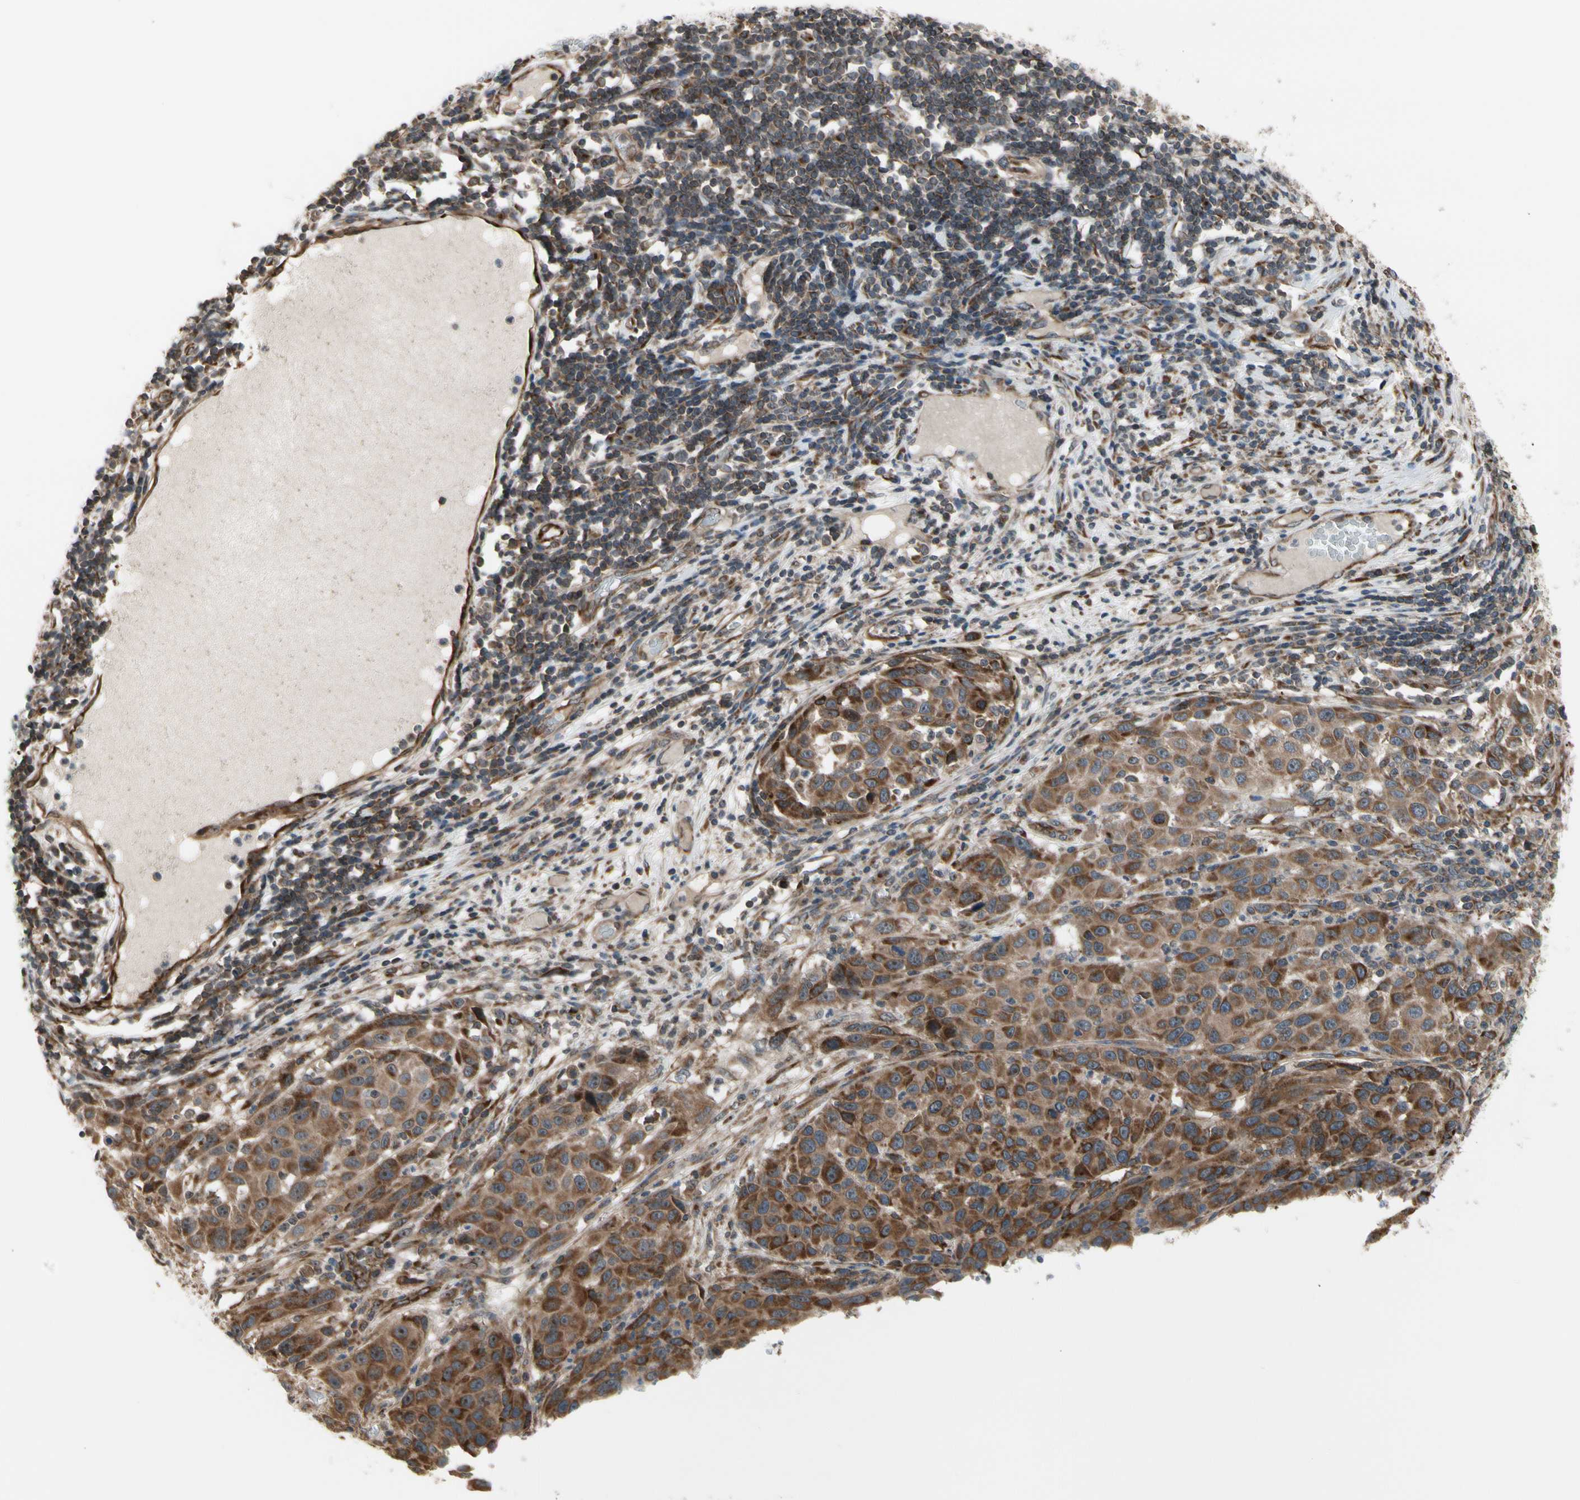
{"staining": {"intensity": "strong", "quantity": ">75%", "location": "cytoplasmic/membranous"}, "tissue": "melanoma", "cell_type": "Tumor cells", "image_type": "cancer", "snomed": [{"axis": "morphology", "description": "Malignant melanoma, Metastatic site"}, {"axis": "topography", "description": "Lymph node"}], "caption": "Protein expression analysis of malignant melanoma (metastatic site) exhibits strong cytoplasmic/membranous expression in about >75% of tumor cells.", "gene": "SLC39A9", "patient": {"sex": "male", "age": 61}}